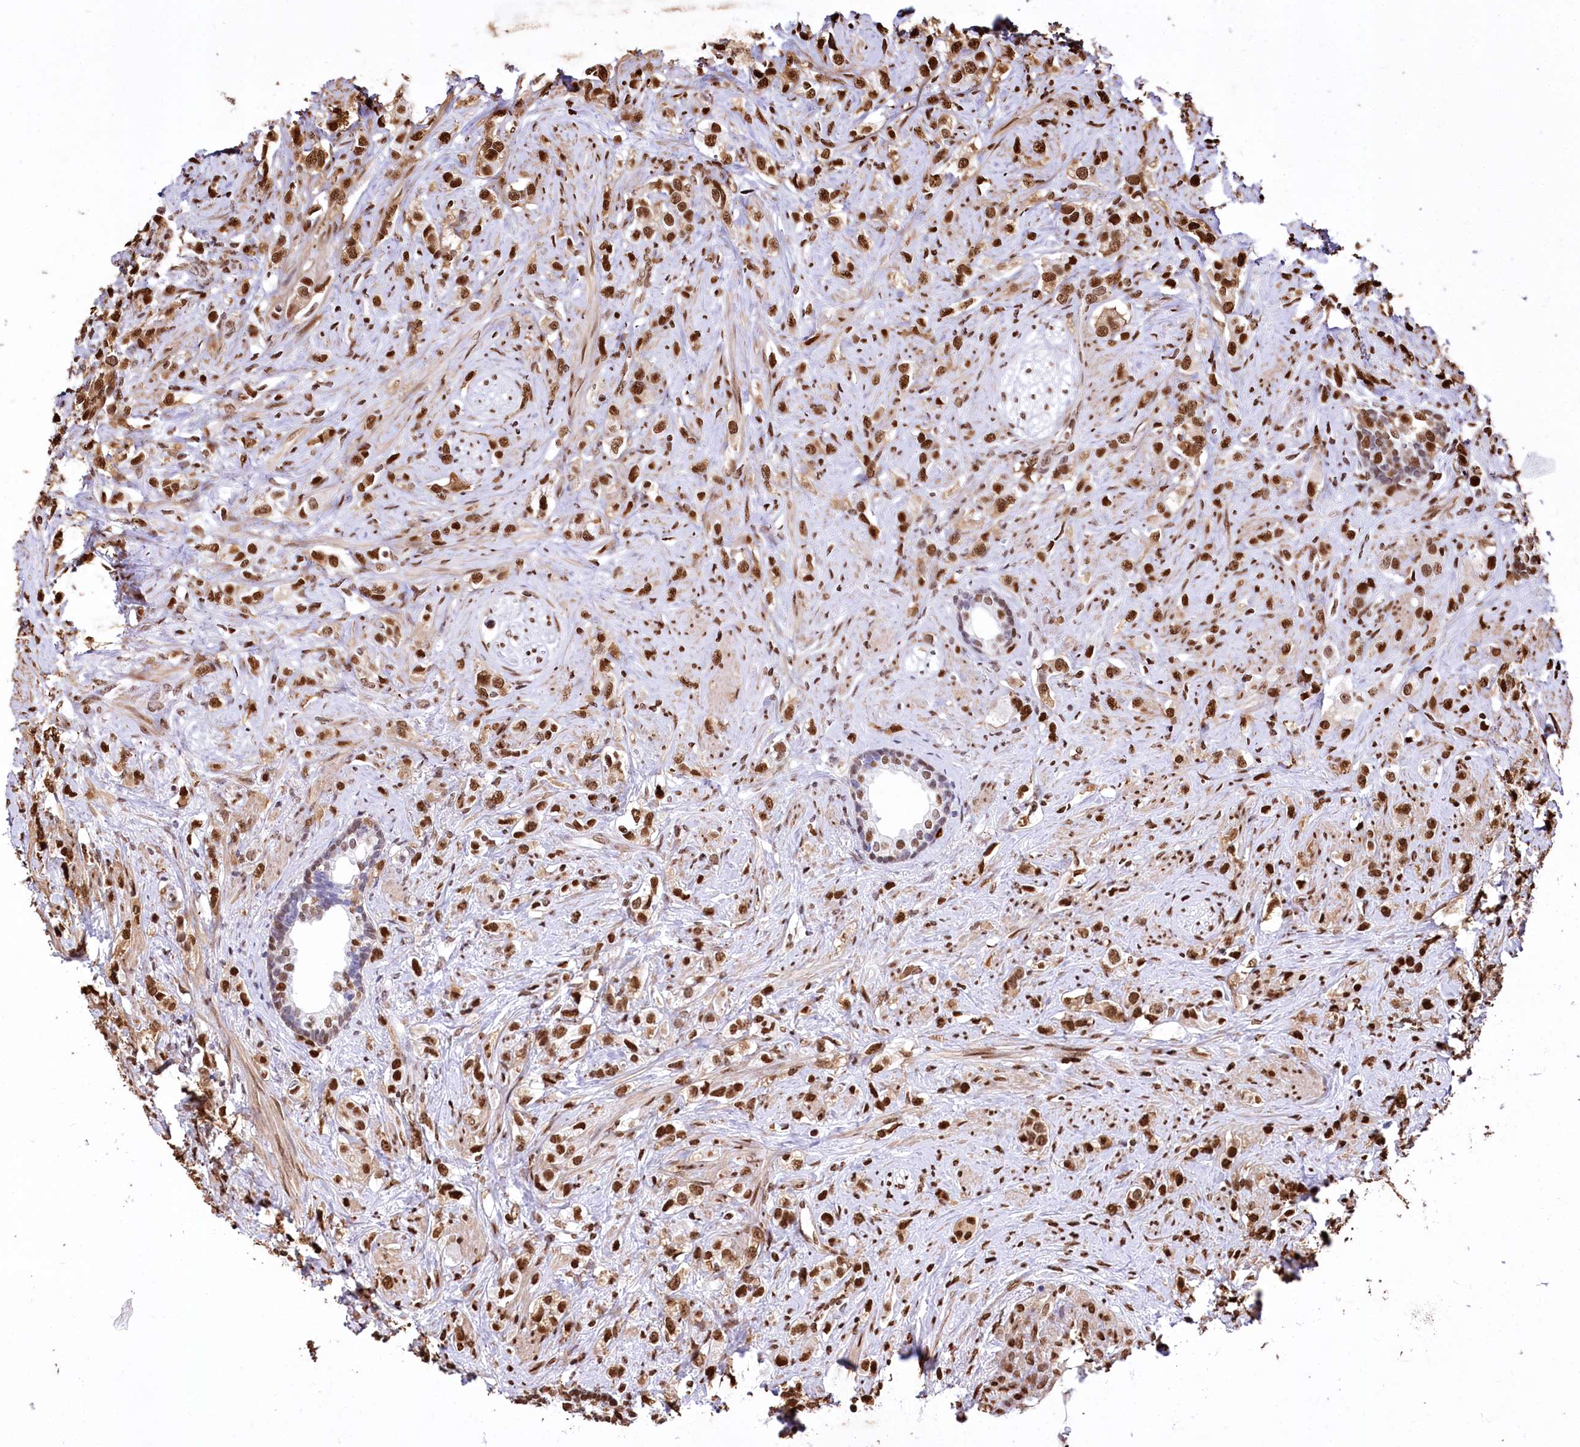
{"staining": {"intensity": "strong", "quantity": ">75%", "location": "nuclear"}, "tissue": "prostate cancer", "cell_type": "Tumor cells", "image_type": "cancer", "snomed": [{"axis": "morphology", "description": "Adenocarcinoma, High grade"}, {"axis": "topography", "description": "Prostate"}], "caption": "Protein analysis of prostate cancer (high-grade adenocarcinoma) tissue exhibits strong nuclear expression in about >75% of tumor cells.", "gene": "PTMS", "patient": {"sex": "male", "age": 63}}